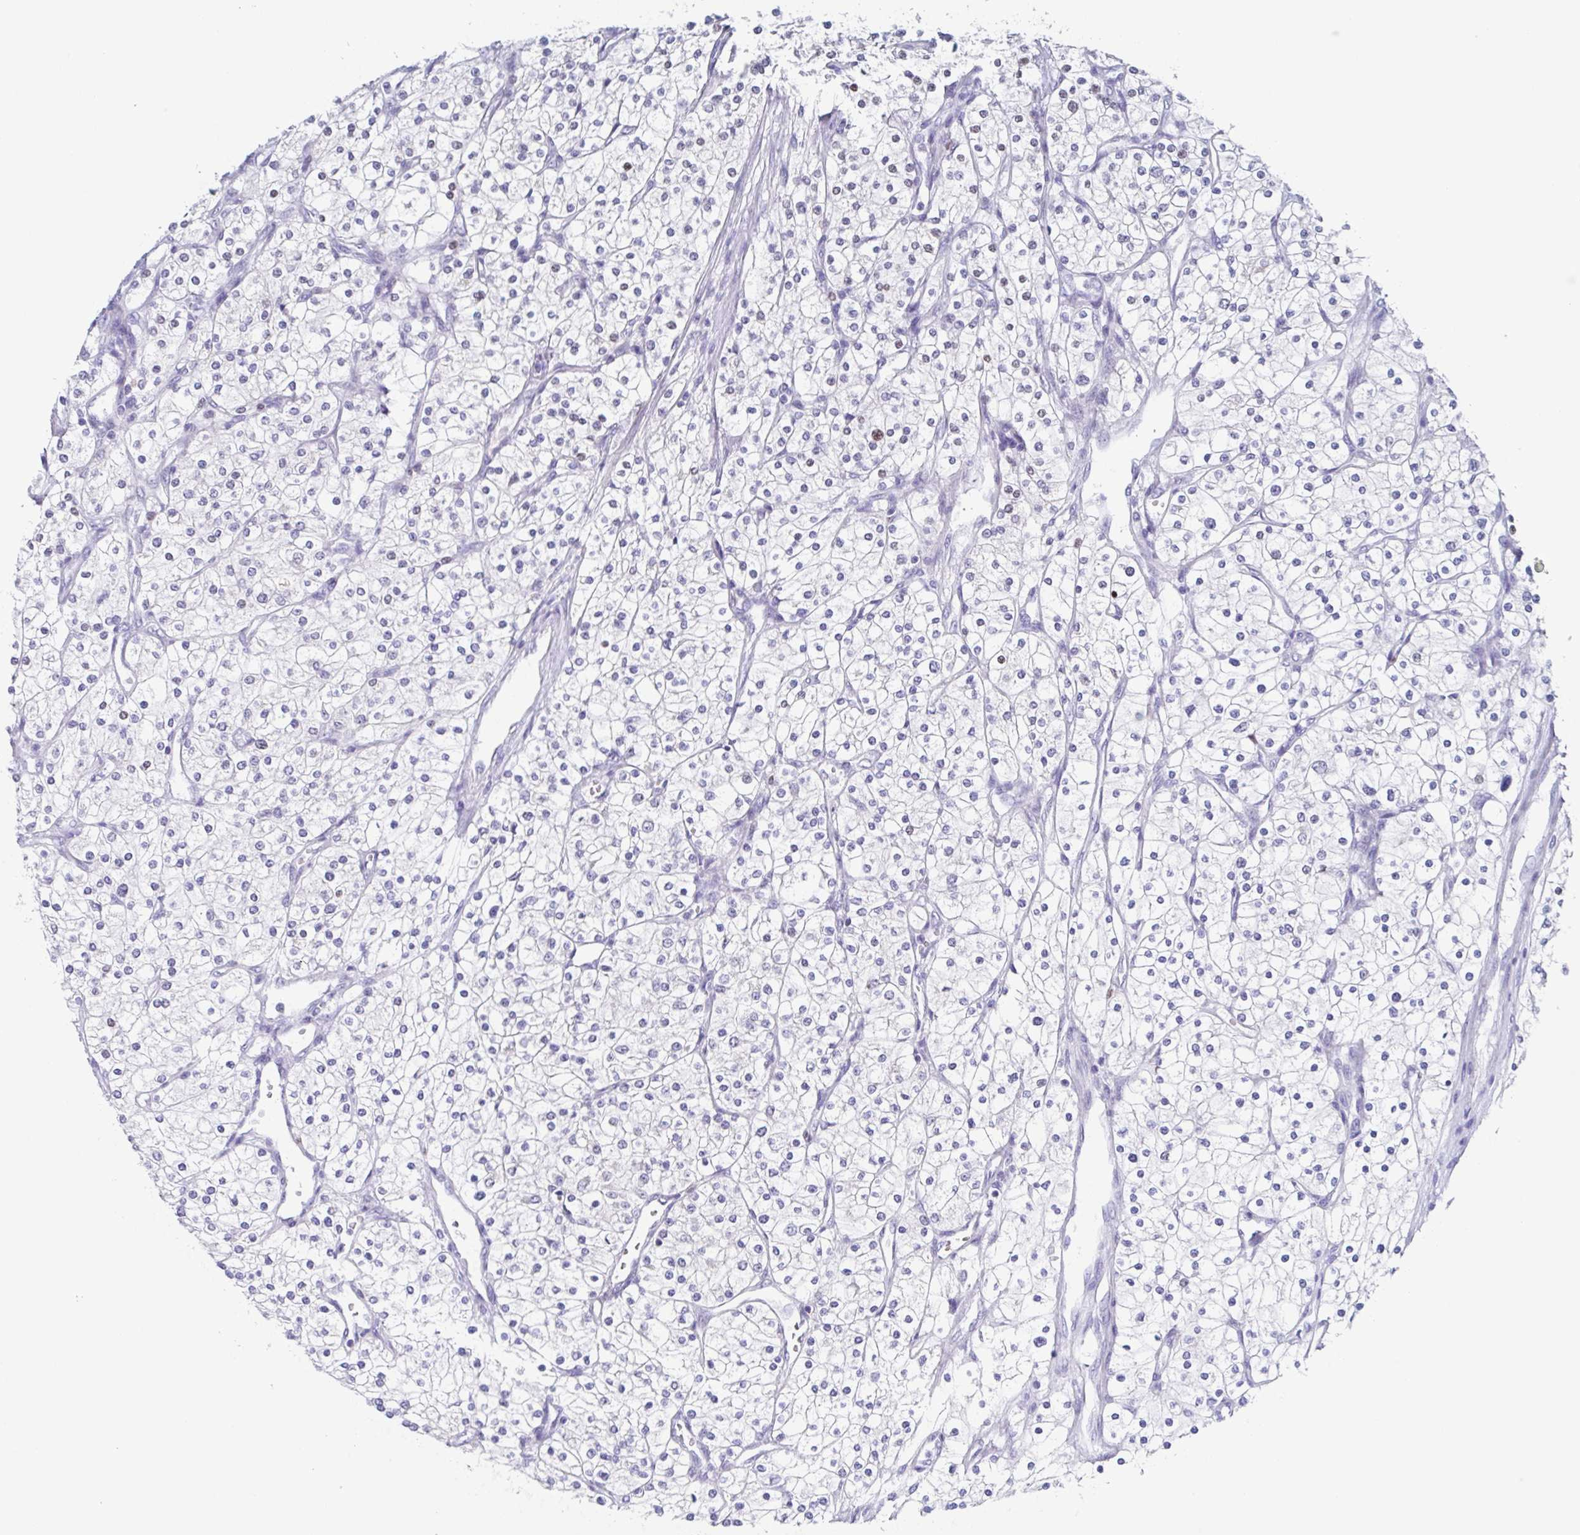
{"staining": {"intensity": "negative", "quantity": "none", "location": "none"}, "tissue": "renal cancer", "cell_type": "Tumor cells", "image_type": "cancer", "snomed": [{"axis": "morphology", "description": "Adenocarcinoma, NOS"}, {"axis": "topography", "description": "Kidney"}], "caption": "The photomicrograph reveals no significant expression in tumor cells of renal cancer (adenocarcinoma).", "gene": "PBOV1", "patient": {"sex": "male", "age": 80}}